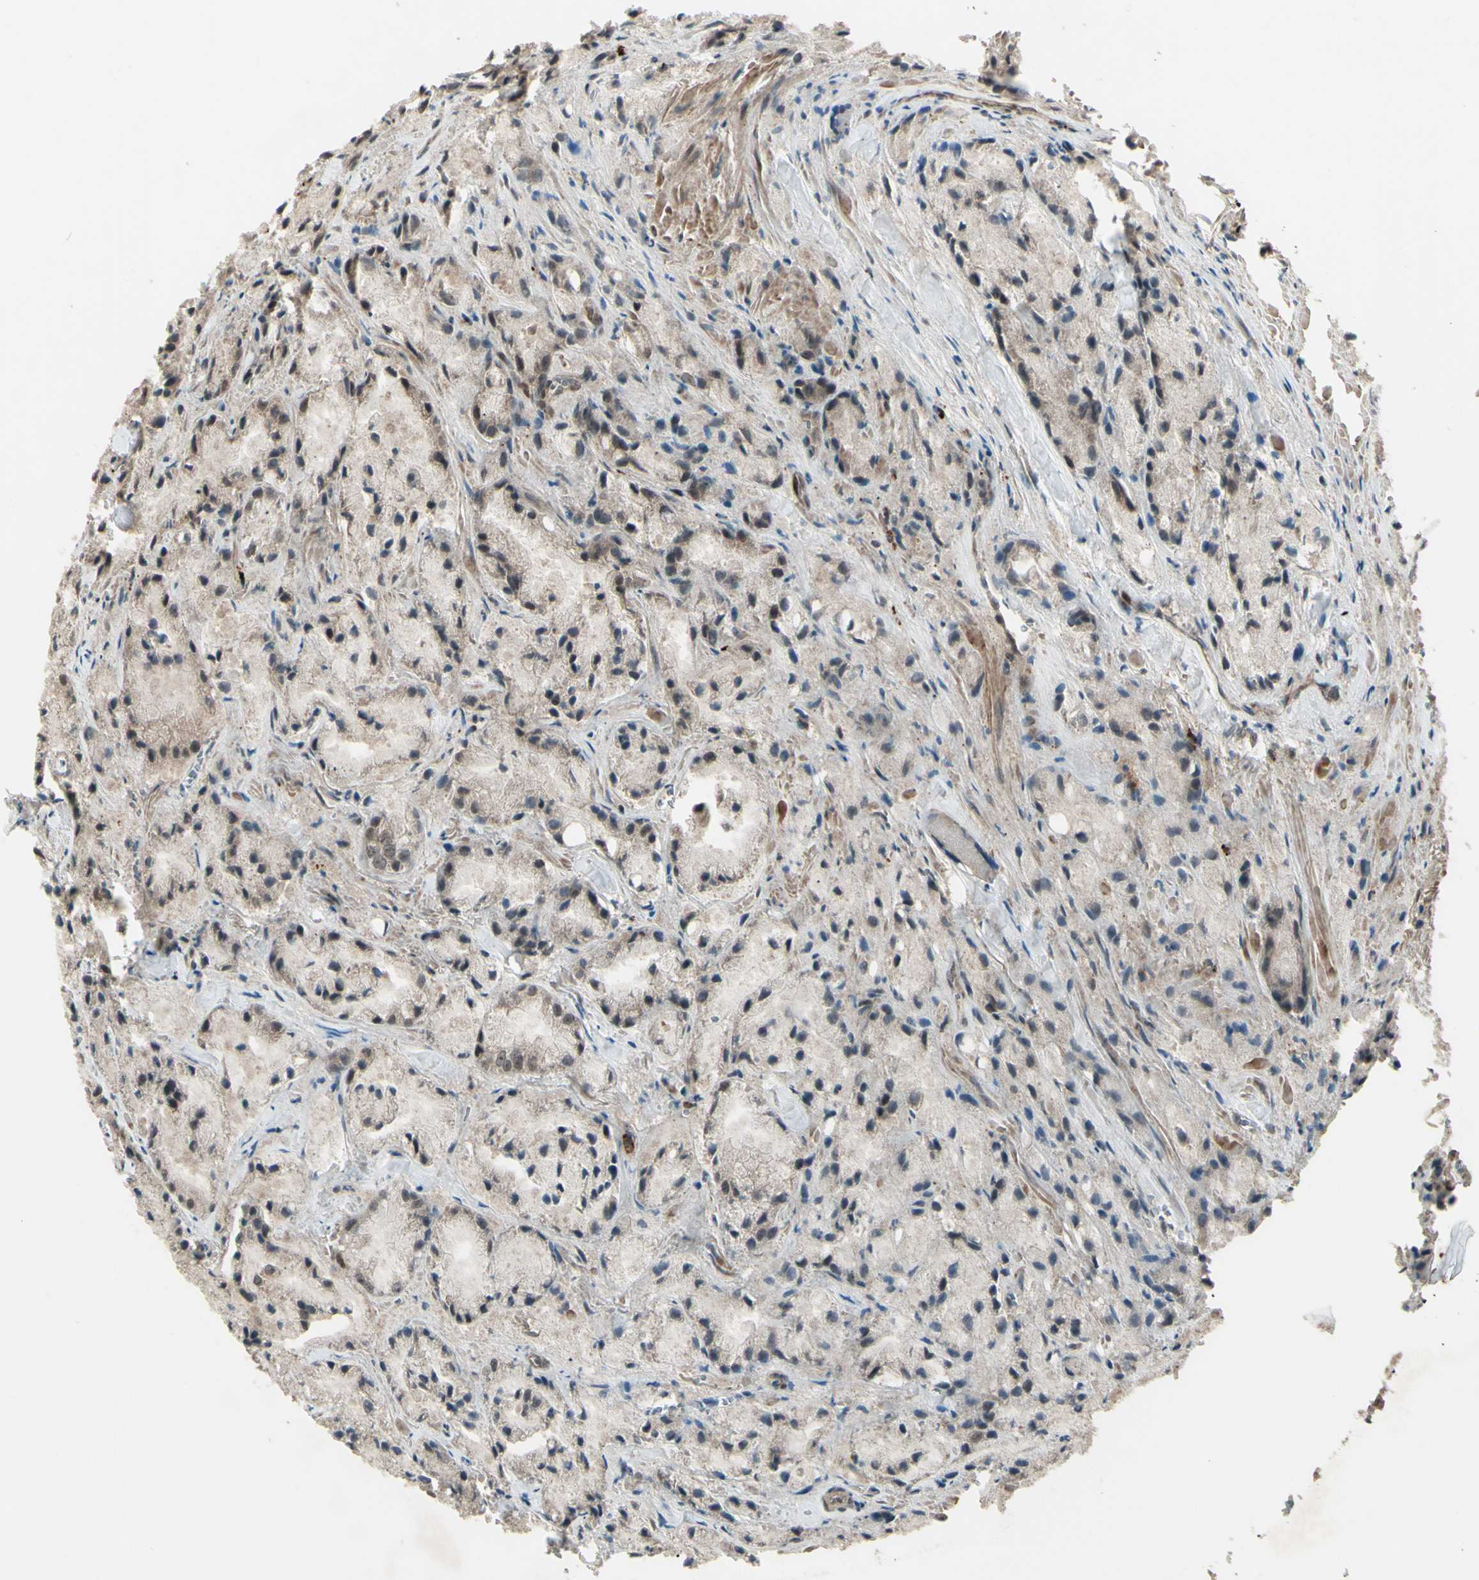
{"staining": {"intensity": "moderate", "quantity": ">75%", "location": "cytoplasmic/membranous,nuclear"}, "tissue": "prostate cancer", "cell_type": "Tumor cells", "image_type": "cancer", "snomed": [{"axis": "morphology", "description": "Adenocarcinoma, Low grade"}, {"axis": "topography", "description": "Prostate"}], "caption": "Tumor cells display medium levels of moderate cytoplasmic/membranous and nuclear expression in approximately >75% of cells in human prostate low-grade adenocarcinoma.", "gene": "MLF2", "patient": {"sex": "male", "age": 64}}